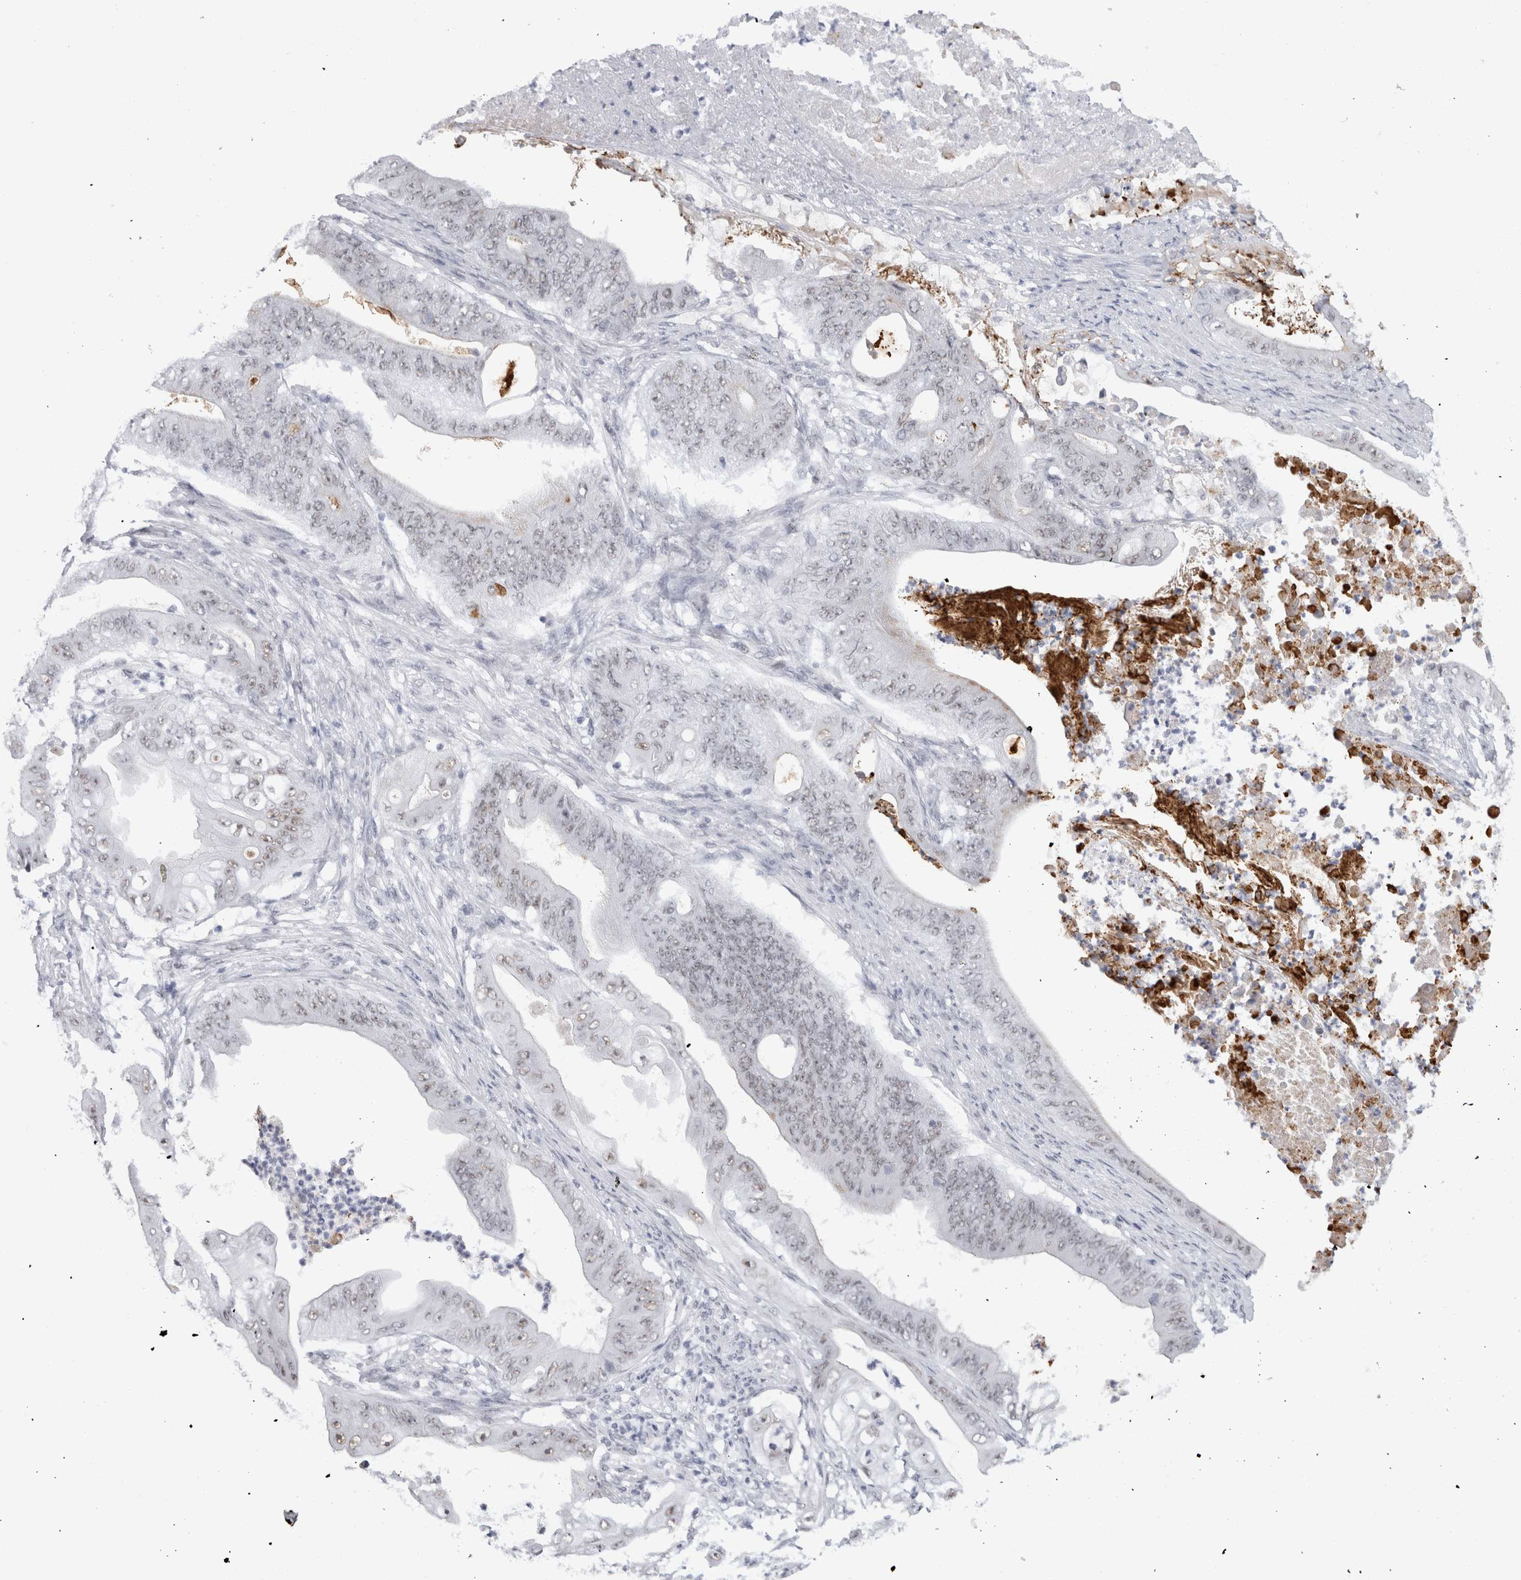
{"staining": {"intensity": "weak", "quantity": "25%-75%", "location": "nuclear"}, "tissue": "stomach cancer", "cell_type": "Tumor cells", "image_type": "cancer", "snomed": [{"axis": "morphology", "description": "Adenocarcinoma, NOS"}, {"axis": "topography", "description": "Stomach"}], "caption": "The photomicrograph shows a brown stain indicating the presence of a protein in the nuclear of tumor cells in stomach cancer (adenocarcinoma).", "gene": "API5", "patient": {"sex": "female", "age": 73}}